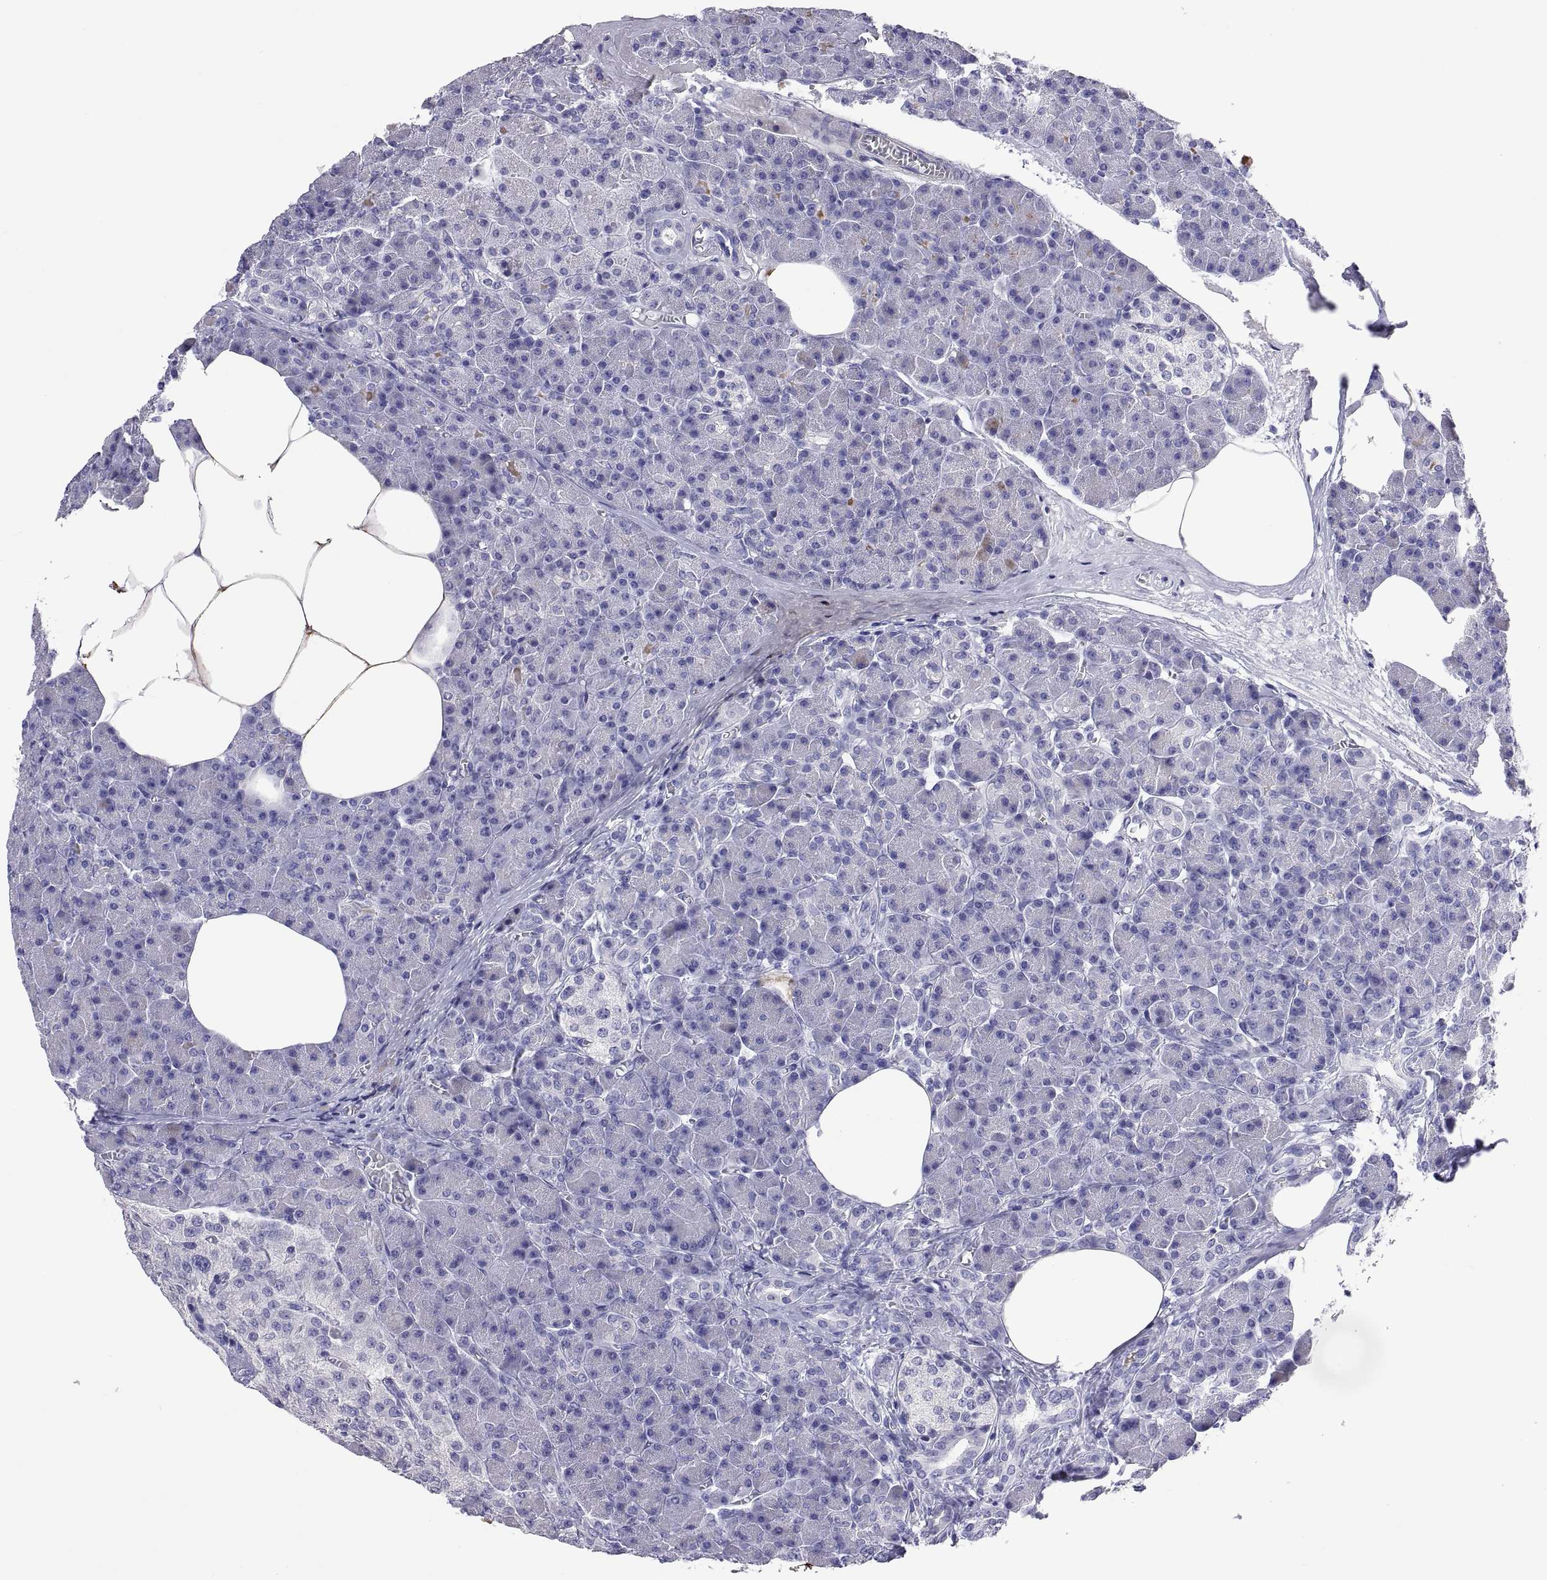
{"staining": {"intensity": "negative", "quantity": "none", "location": "none"}, "tissue": "pancreas", "cell_type": "Exocrine glandular cells", "image_type": "normal", "snomed": [{"axis": "morphology", "description": "Normal tissue, NOS"}, {"axis": "topography", "description": "Pancreas"}], "caption": "There is no significant staining in exocrine glandular cells of pancreas. (Brightfield microscopy of DAB IHC at high magnification).", "gene": "BSPH1", "patient": {"sex": "female", "age": 45}}